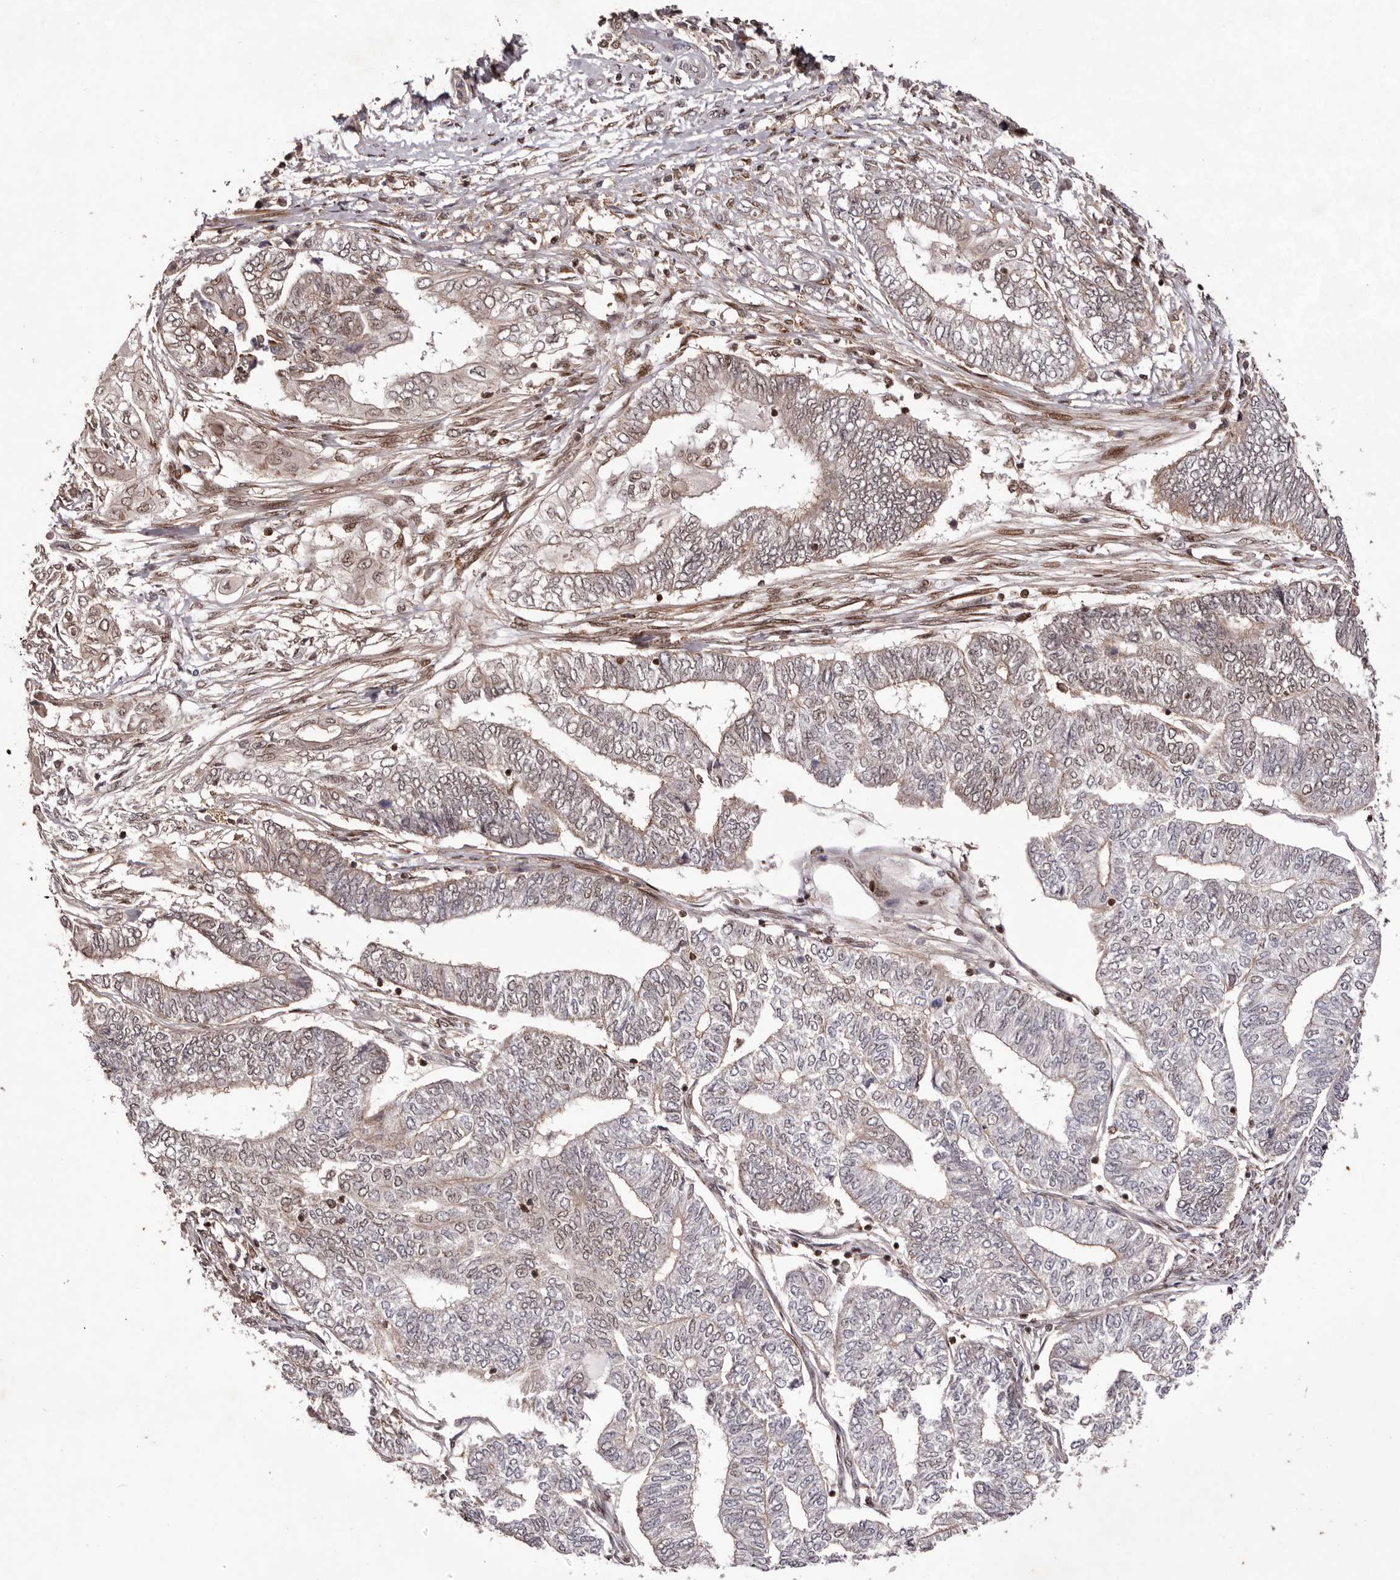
{"staining": {"intensity": "weak", "quantity": "<25%", "location": "nuclear"}, "tissue": "endometrial cancer", "cell_type": "Tumor cells", "image_type": "cancer", "snomed": [{"axis": "morphology", "description": "Adenocarcinoma, NOS"}, {"axis": "topography", "description": "Uterus"}, {"axis": "topography", "description": "Endometrium"}], "caption": "Tumor cells show no significant positivity in endometrial cancer. (DAB (3,3'-diaminobenzidine) immunohistochemistry (IHC) visualized using brightfield microscopy, high magnification).", "gene": "FBXO5", "patient": {"sex": "female", "age": 70}}